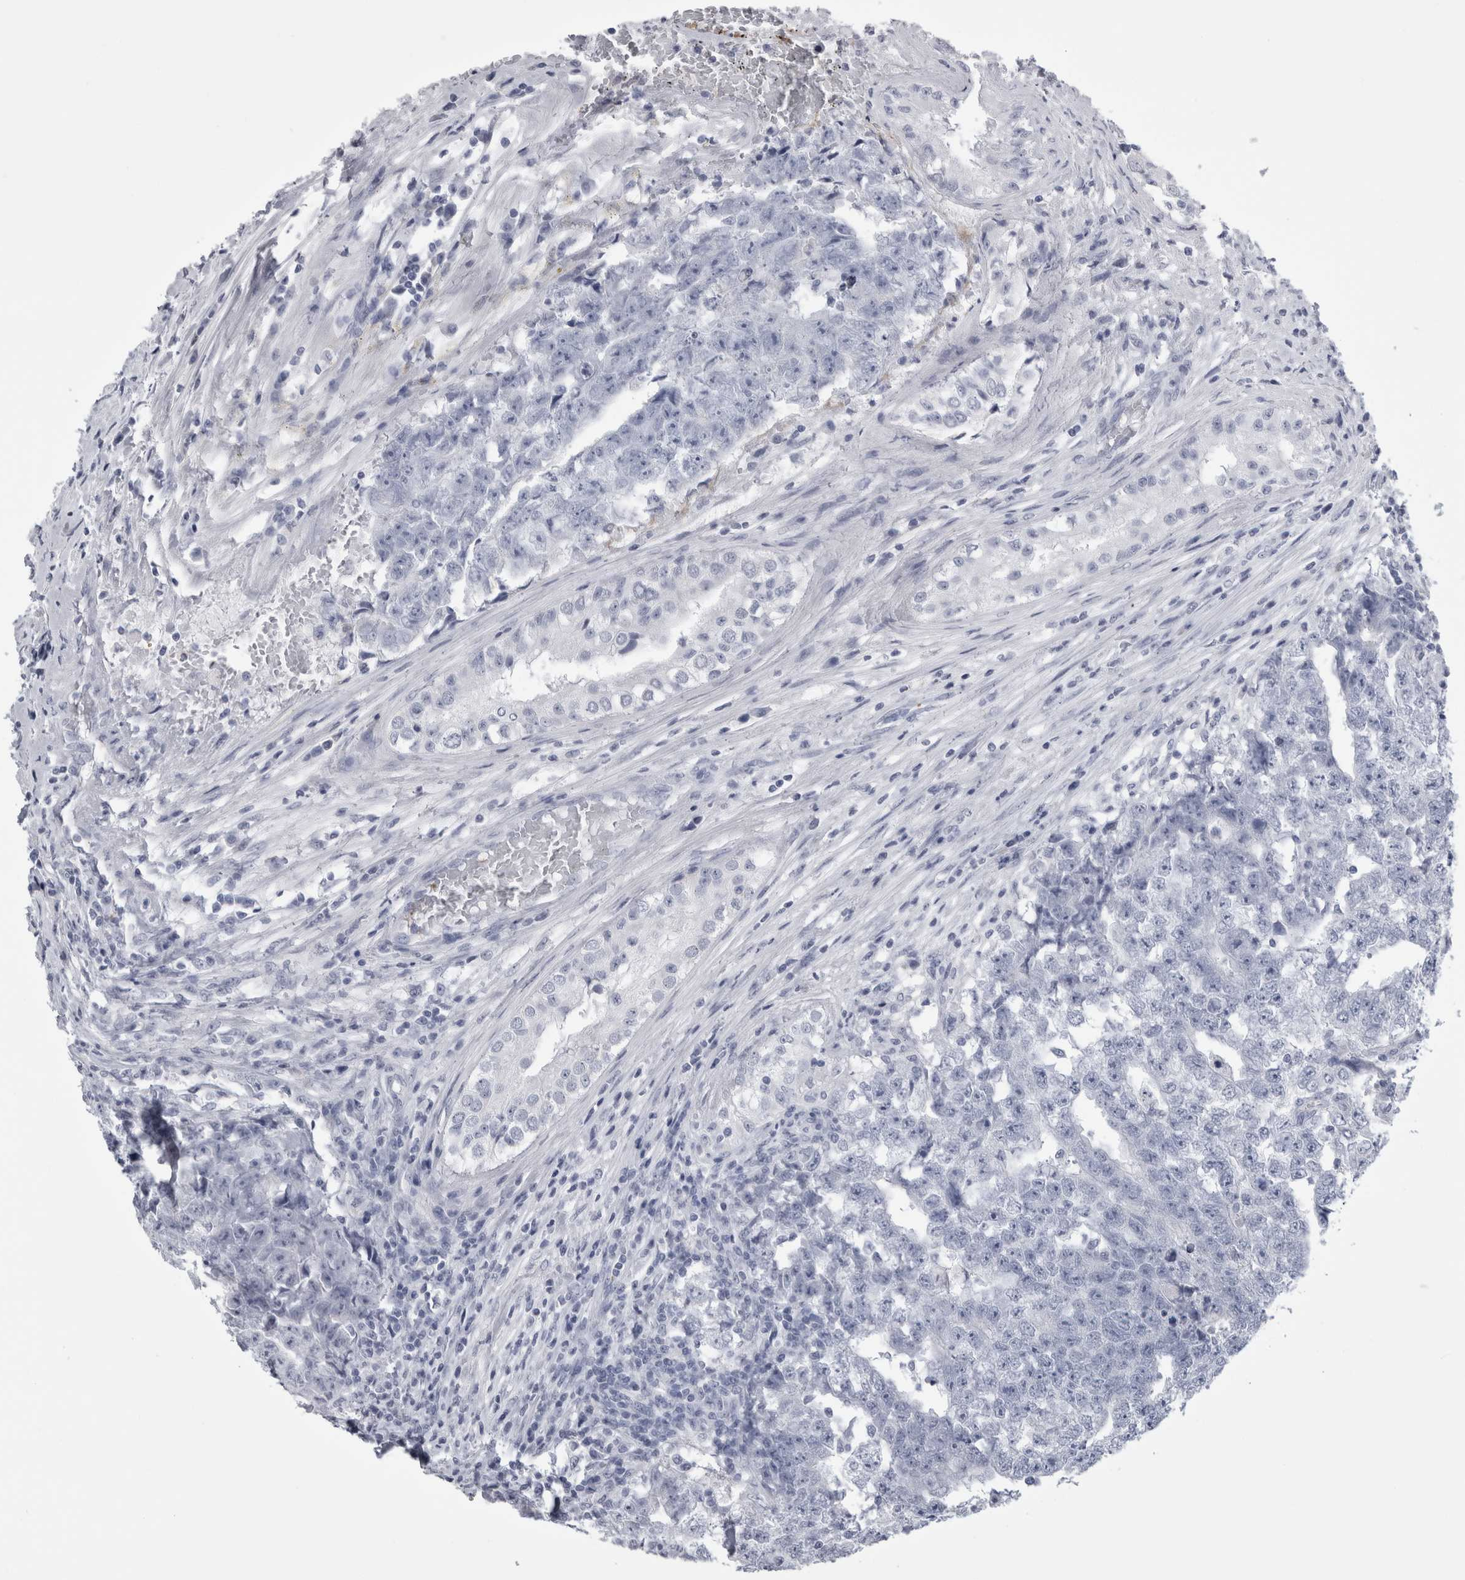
{"staining": {"intensity": "negative", "quantity": "none", "location": "none"}, "tissue": "testis cancer", "cell_type": "Tumor cells", "image_type": "cancer", "snomed": [{"axis": "morphology", "description": "Carcinoma, Embryonal, NOS"}, {"axis": "topography", "description": "Testis"}], "caption": "Immunohistochemistry (IHC) of human testis cancer shows no staining in tumor cells.", "gene": "ALDH8A1", "patient": {"sex": "male", "age": 25}}